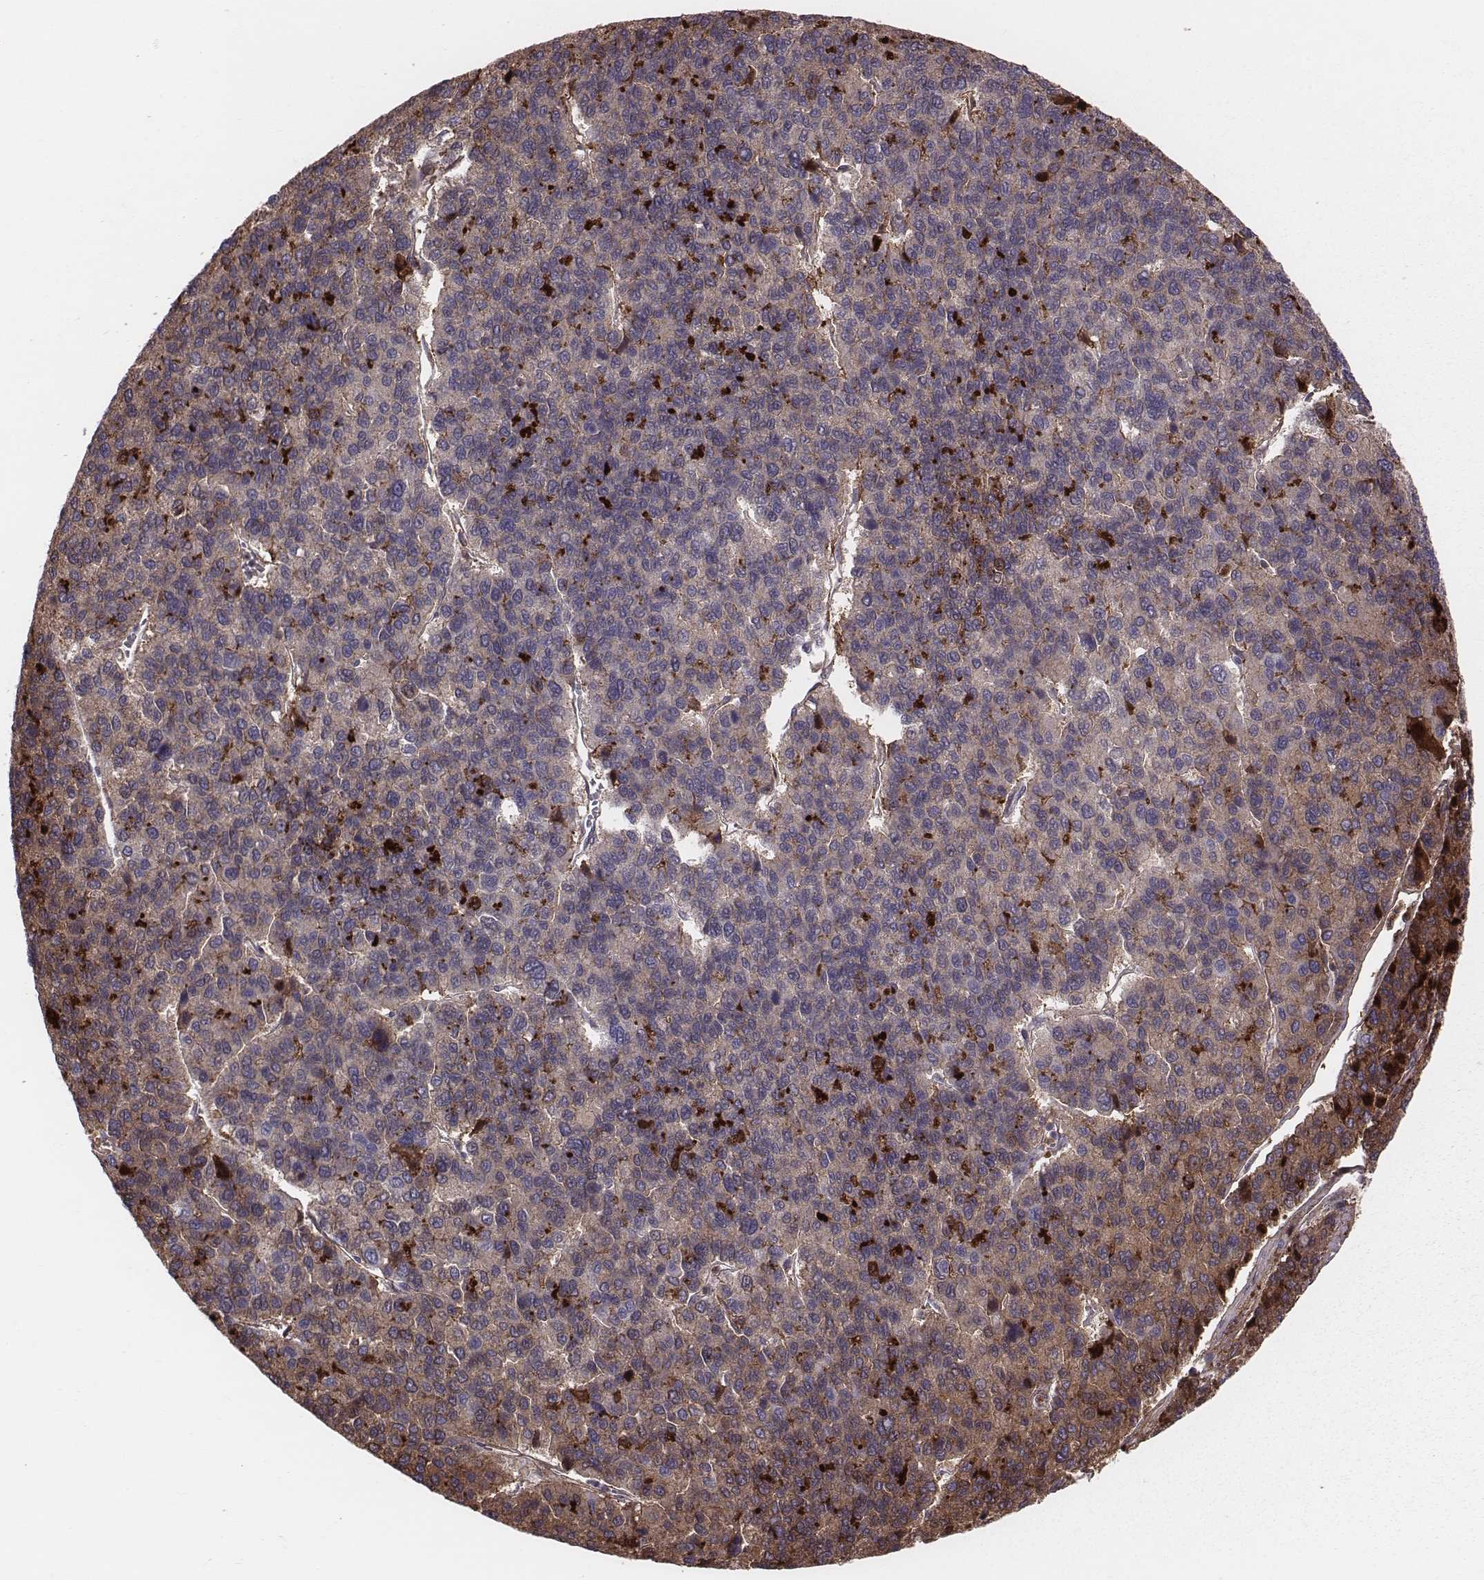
{"staining": {"intensity": "weak", "quantity": "<25%", "location": "cytoplasmic/membranous"}, "tissue": "liver cancer", "cell_type": "Tumor cells", "image_type": "cancer", "snomed": [{"axis": "morphology", "description": "Carcinoma, Hepatocellular, NOS"}, {"axis": "topography", "description": "Liver"}], "caption": "Protein analysis of hepatocellular carcinoma (liver) shows no significant expression in tumor cells. The staining is performed using DAB (3,3'-diaminobenzidine) brown chromogen with nuclei counter-stained in using hematoxylin.", "gene": "CFTR", "patient": {"sex": "female", "age": 41}}